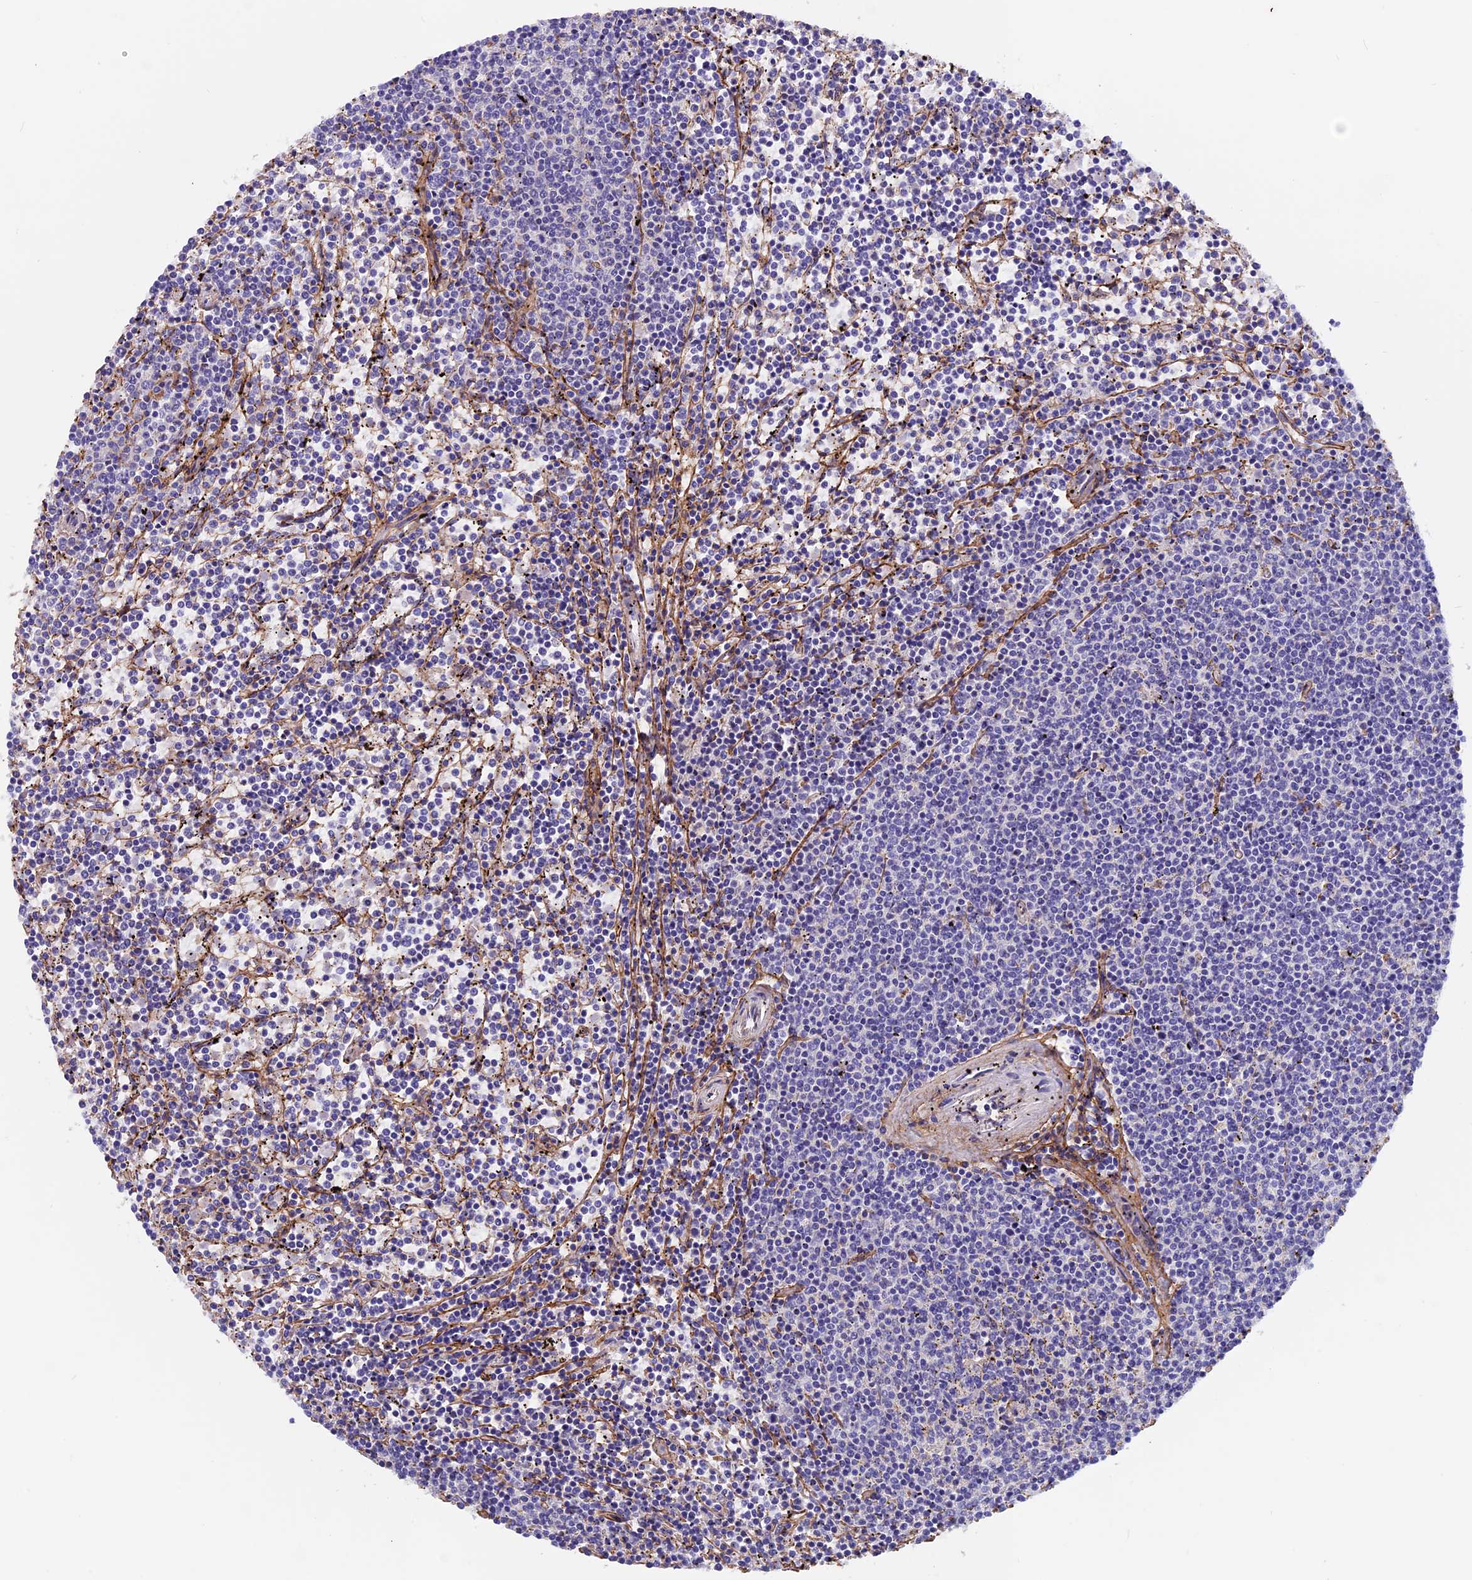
{"staining": {"intensity": "negative", "quantity": "none", "location": "none"}, "tissue": "lymphoma", "cell_type": "Tumor cells", "image_type": "cancer", "snomed": [{"axis": "morphology", "description": "Malignant lymphoma, non-Hodgkin's type, Low grade"}, {"axis": "topography", "description": "Spleen"}], "caption": "High magnification brightfield microscopy of lymphoma stained with DAB (brown) and counterstained with hematoxylin (blue): tumor cells show no significant staining. (Stains: DAB immunohistochemistry with hematoxylin counter stain, Microscopy: brightfield microscopy at high magnification).", "gene": "COL4A3", "patient": {"sex": "female", "age": 50}}